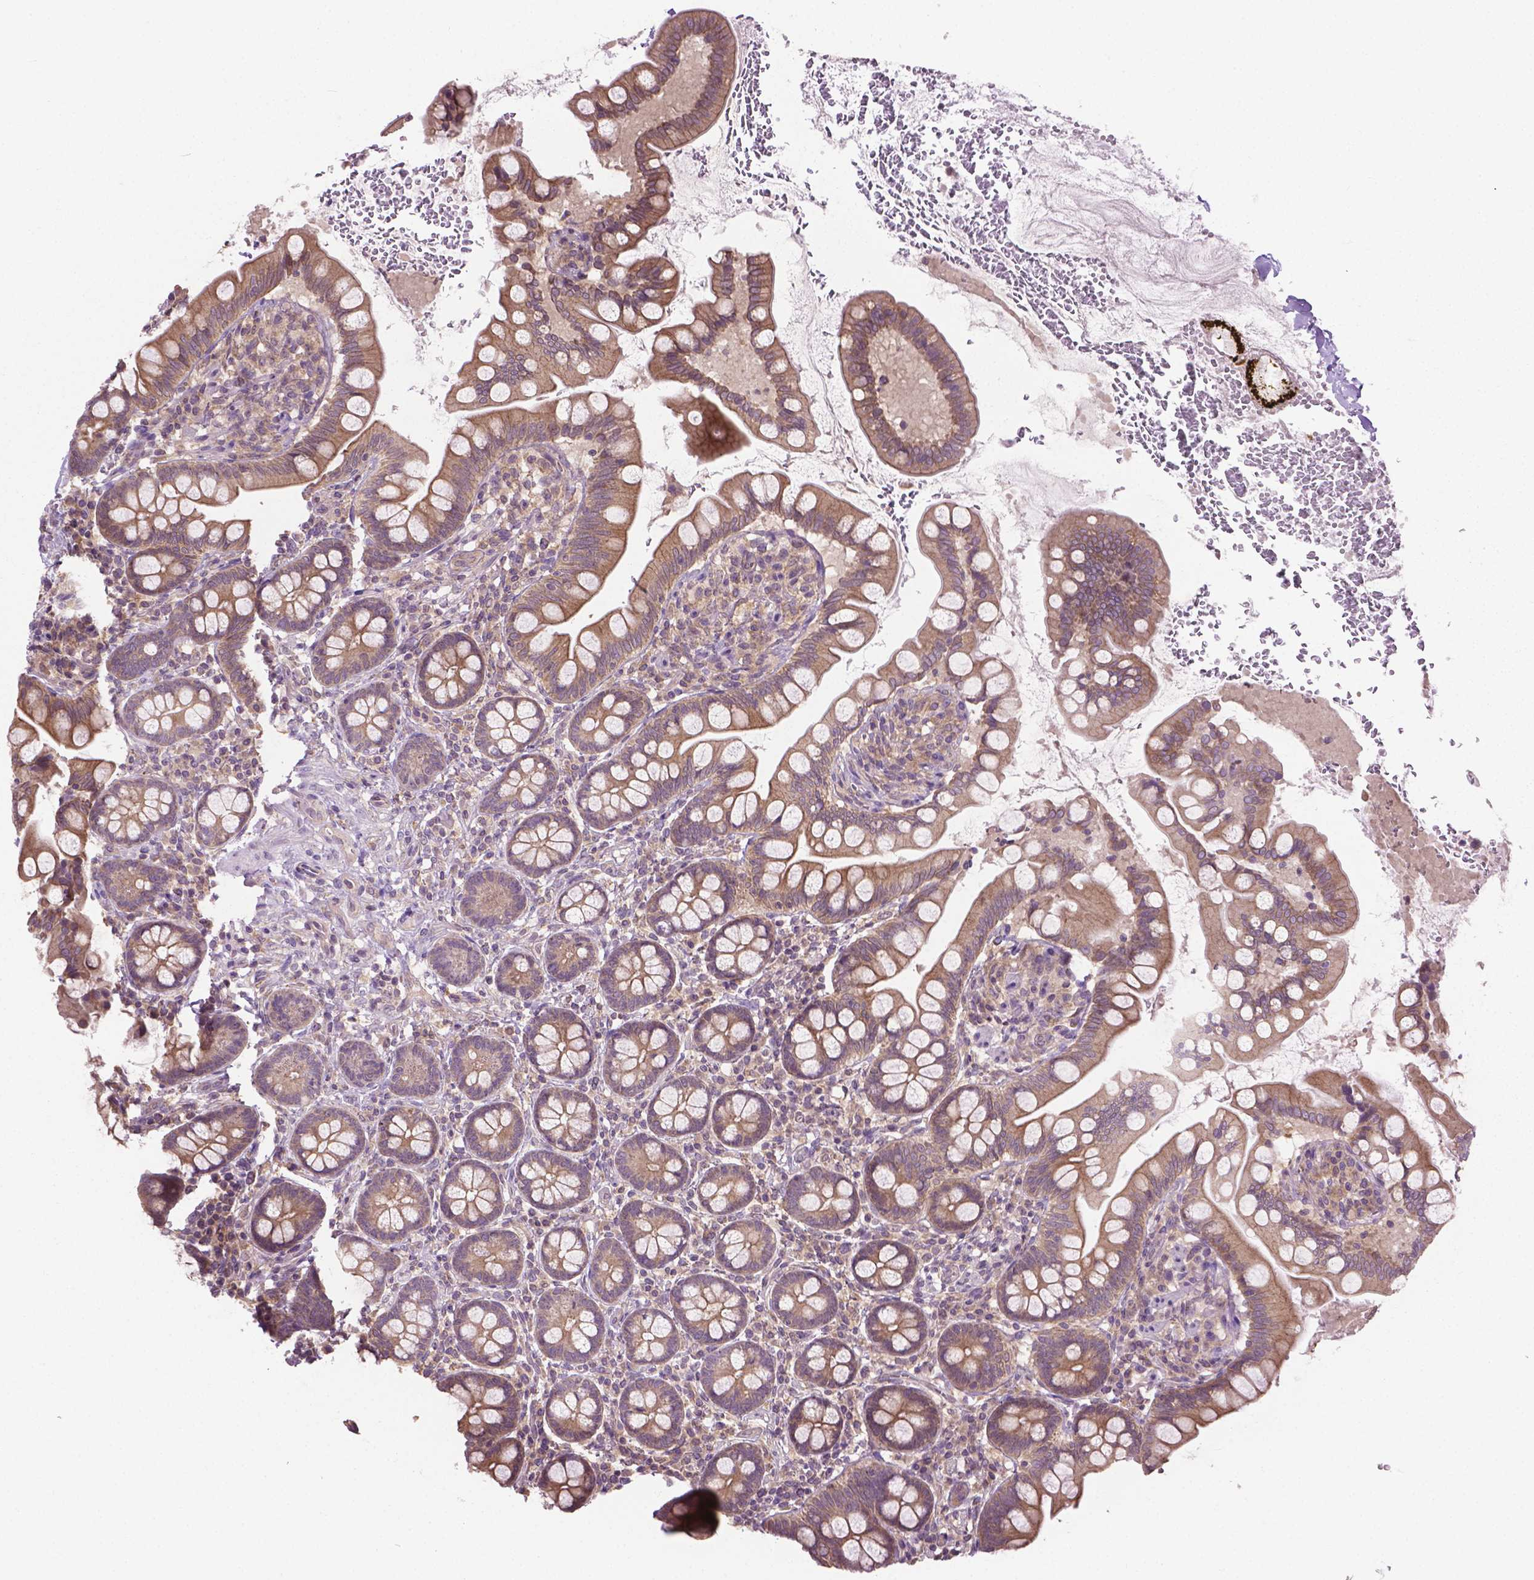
{"staining": {"intensity": "moderate", "quantity": ">75%", "location": "cytoplasmic/membranous"}, "tissue": "small intestine", "cell_type": "Glandular cells", "image_type": "normal", "snomed": [{"axis": "morphology", "description": "Normal tissue, NOS"}, {"axis": "topography", "description": "Small intestine"}], "caption": "IHC image of benign small intestine: small intestine stained using IHC demonstrates medium levels of moderate protein expression localized specifically in the cytoplasmic/membranous of glandular cells, appearing as a cytoplasmic/membranous brown color.", "gene": "MZT1", "patient": {"sex": "female", "age": 56}}